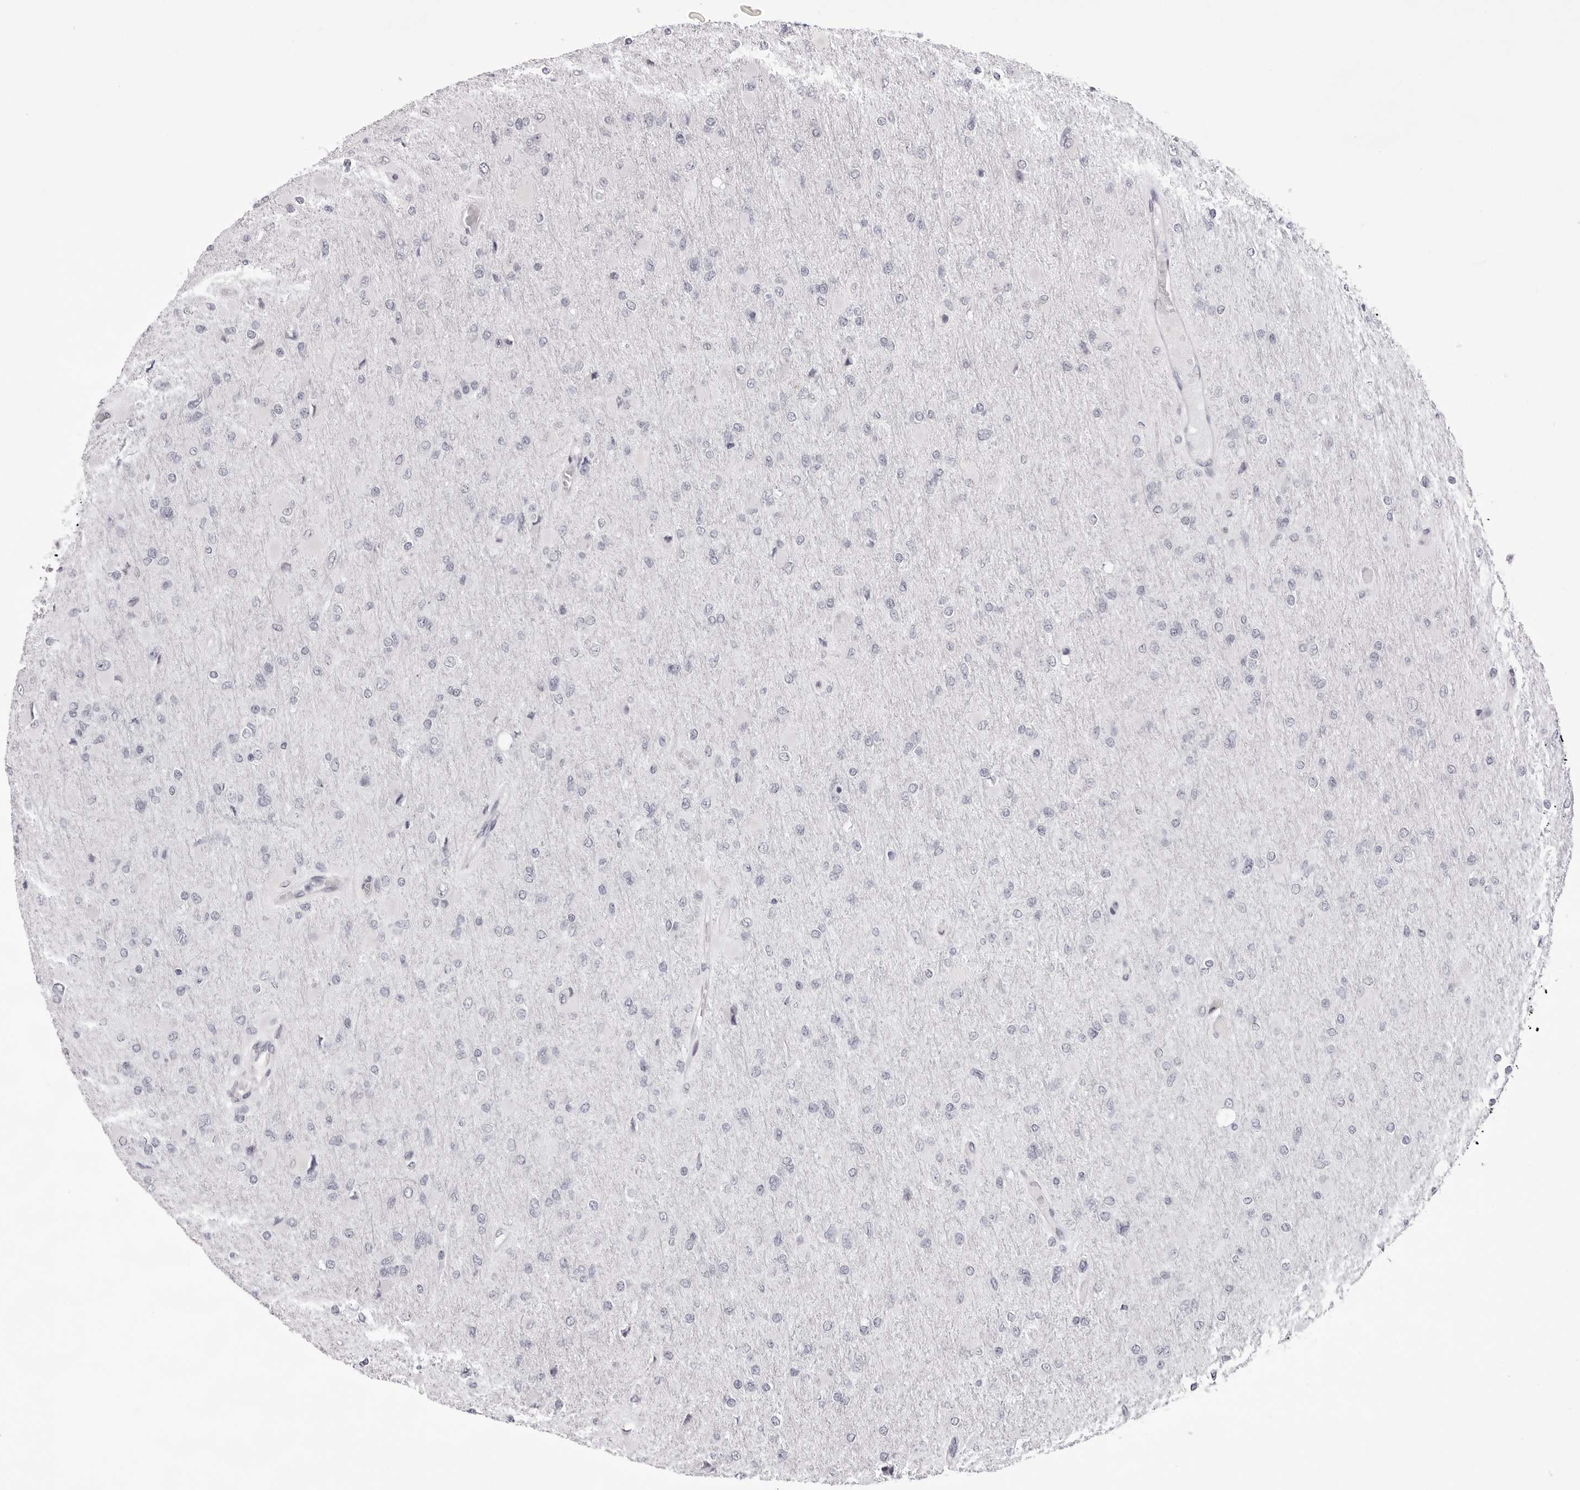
{"staining": {"intensity": "negative", "quantity": "none", "location": "none"}, "tissue": "glioma", "cell_type": "Tumor cells", "image_type": "cancer", "snomed": [{"axis": "morphology", "description": "Glioma, malignant, High grade"}, {"axis": "topography", "description": "Cerebral cortex"}], "caption": "DAB (3,3'-diaminobenzidine) immunohistochemical staining of glioma reveals no significant positivity in tumor cells.", "gene": "SMIM2", "patient": {"sex": "female", "age": 36}}